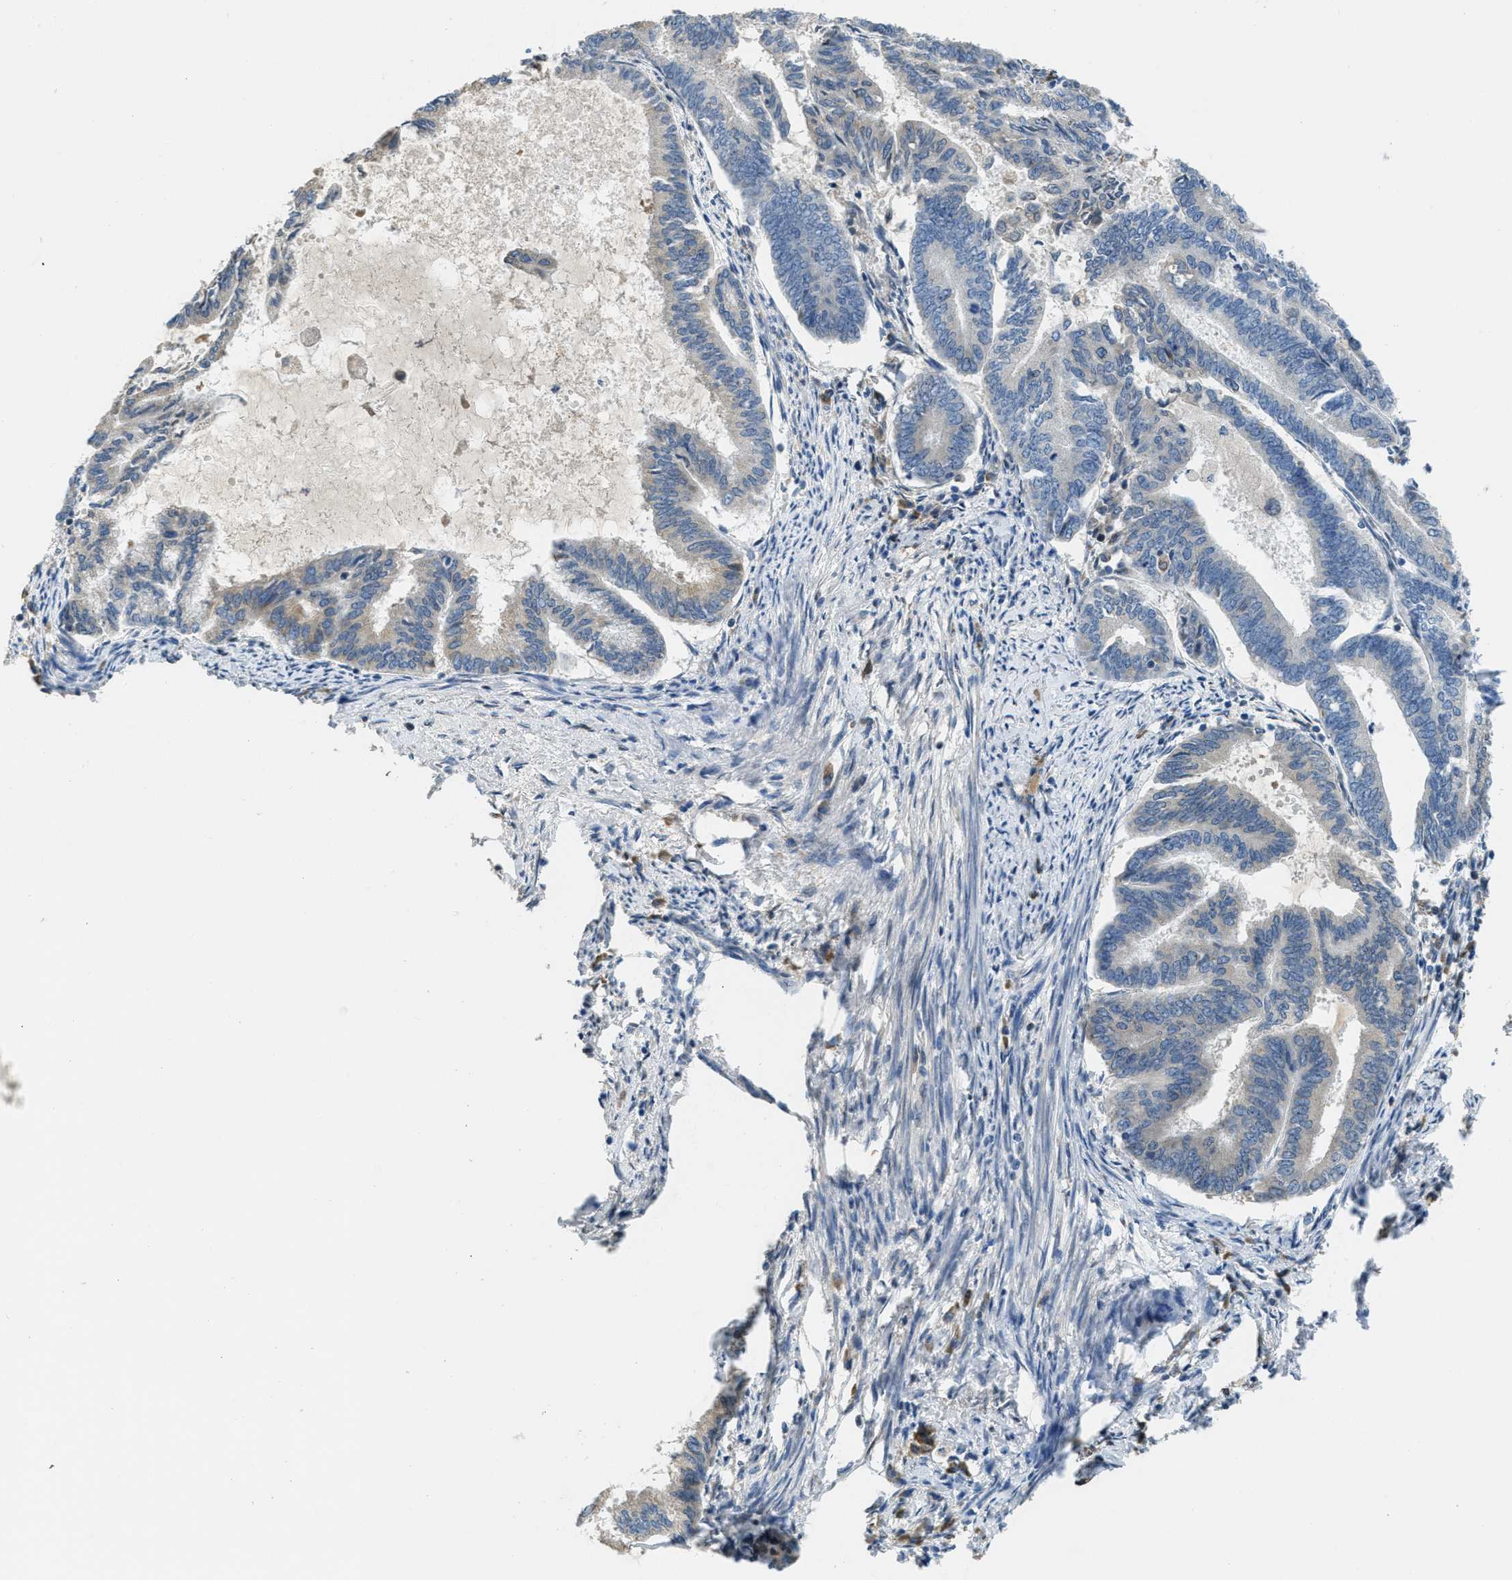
{"staining": {"intensity": "weak", "quantity": "<25%", "location": "cytoplasmic/membranous"}, "tissue": "endometrial cancer", "cell_type": "Tumor cells", "image_type": "cancer", "snomed": [{"axis": "morphology", "description": "Adenocarcinoma, NOS"}, {"axis": "topography", "description": "Endometrium"}], "caption": "Protein analysis of endometrial adenocarcinoma displays no significant positivity in tumor cells.", "gene": "MPDU1", "patient": {"sex": "female", "age": 86}}